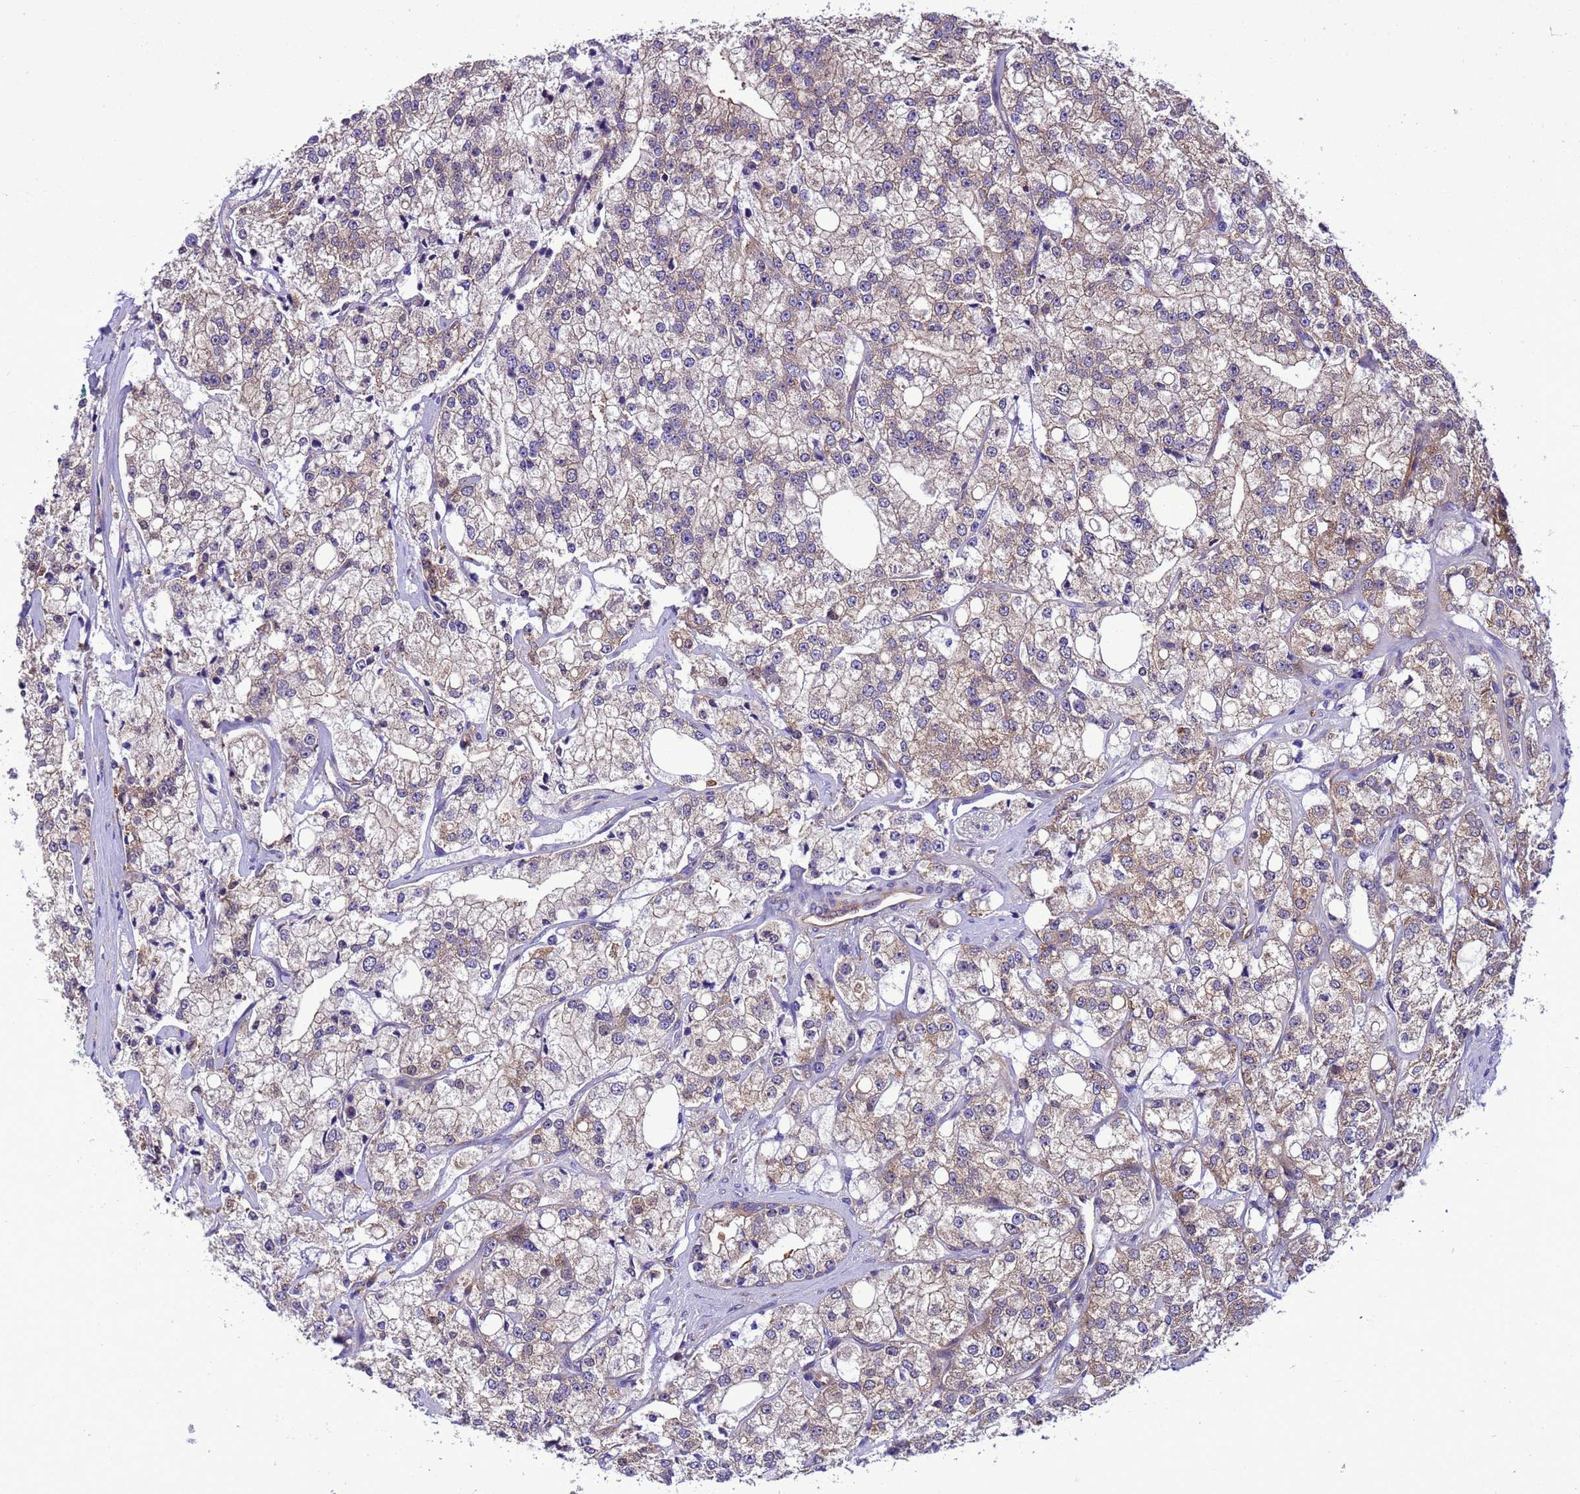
{"staining": {"intensity": "moderate", "quantity": "25%-75%", "location": "cytoplasmic/membranous"}, "tissue": "prostate cancer", "cell_type": "Tumor cells", "image_type": "cancer", "snomed": [{"axis": "morphology", "description": "Adenocarcinoma, High grade"}, {"axis": "topography", "description": "Prostate"}], "caption": "Immunohistochemical staining of prostate cancer (high-grade adenocarcinoma) demonstrates medium levels of moderate cytoplasmic/membranous protein expression in about 25%-75% of tumor cells.", "gene": "RABEP2", "patient": {"sex": "male", "age": 64}}